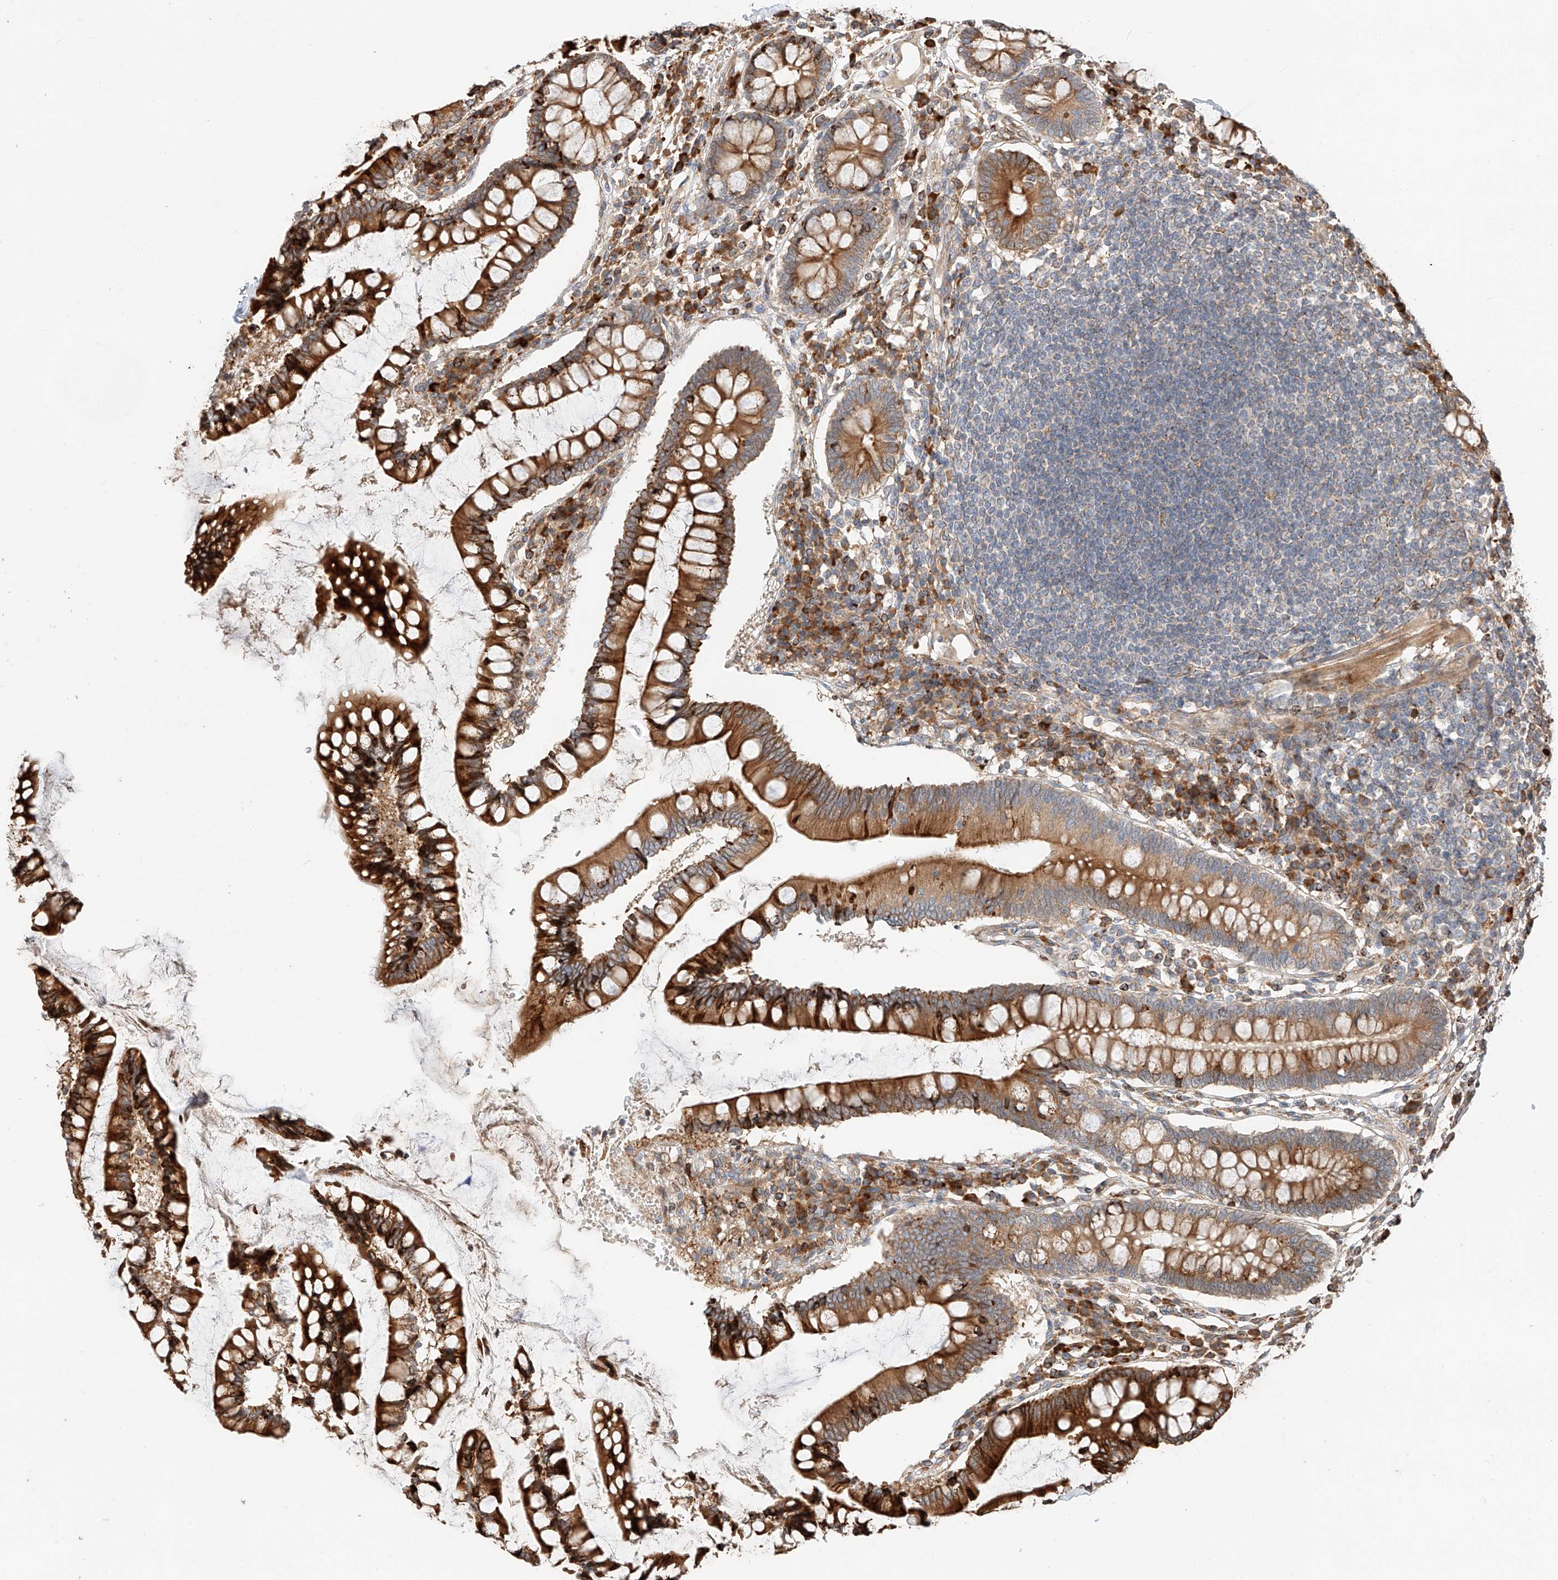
{"staining": {"intensity": "moderate", "quantity": ">75%", "location": "cytoplasmic/membranous"}, "tissue": "colon", "cell_type": "Endothelial cells", "image_type": "normal", "snomed": [{"axis": "morphology", "description": "Normal tissue, NOS"}, {"axis": "topography", "description": "Colon"}], "caption": "Benign colon reveals moderate cytoplasmic/membranous positivity in about >75% of endothelial cells.", "gene": "ZNF84", "patient": {"sex": "female", "age": 79}}